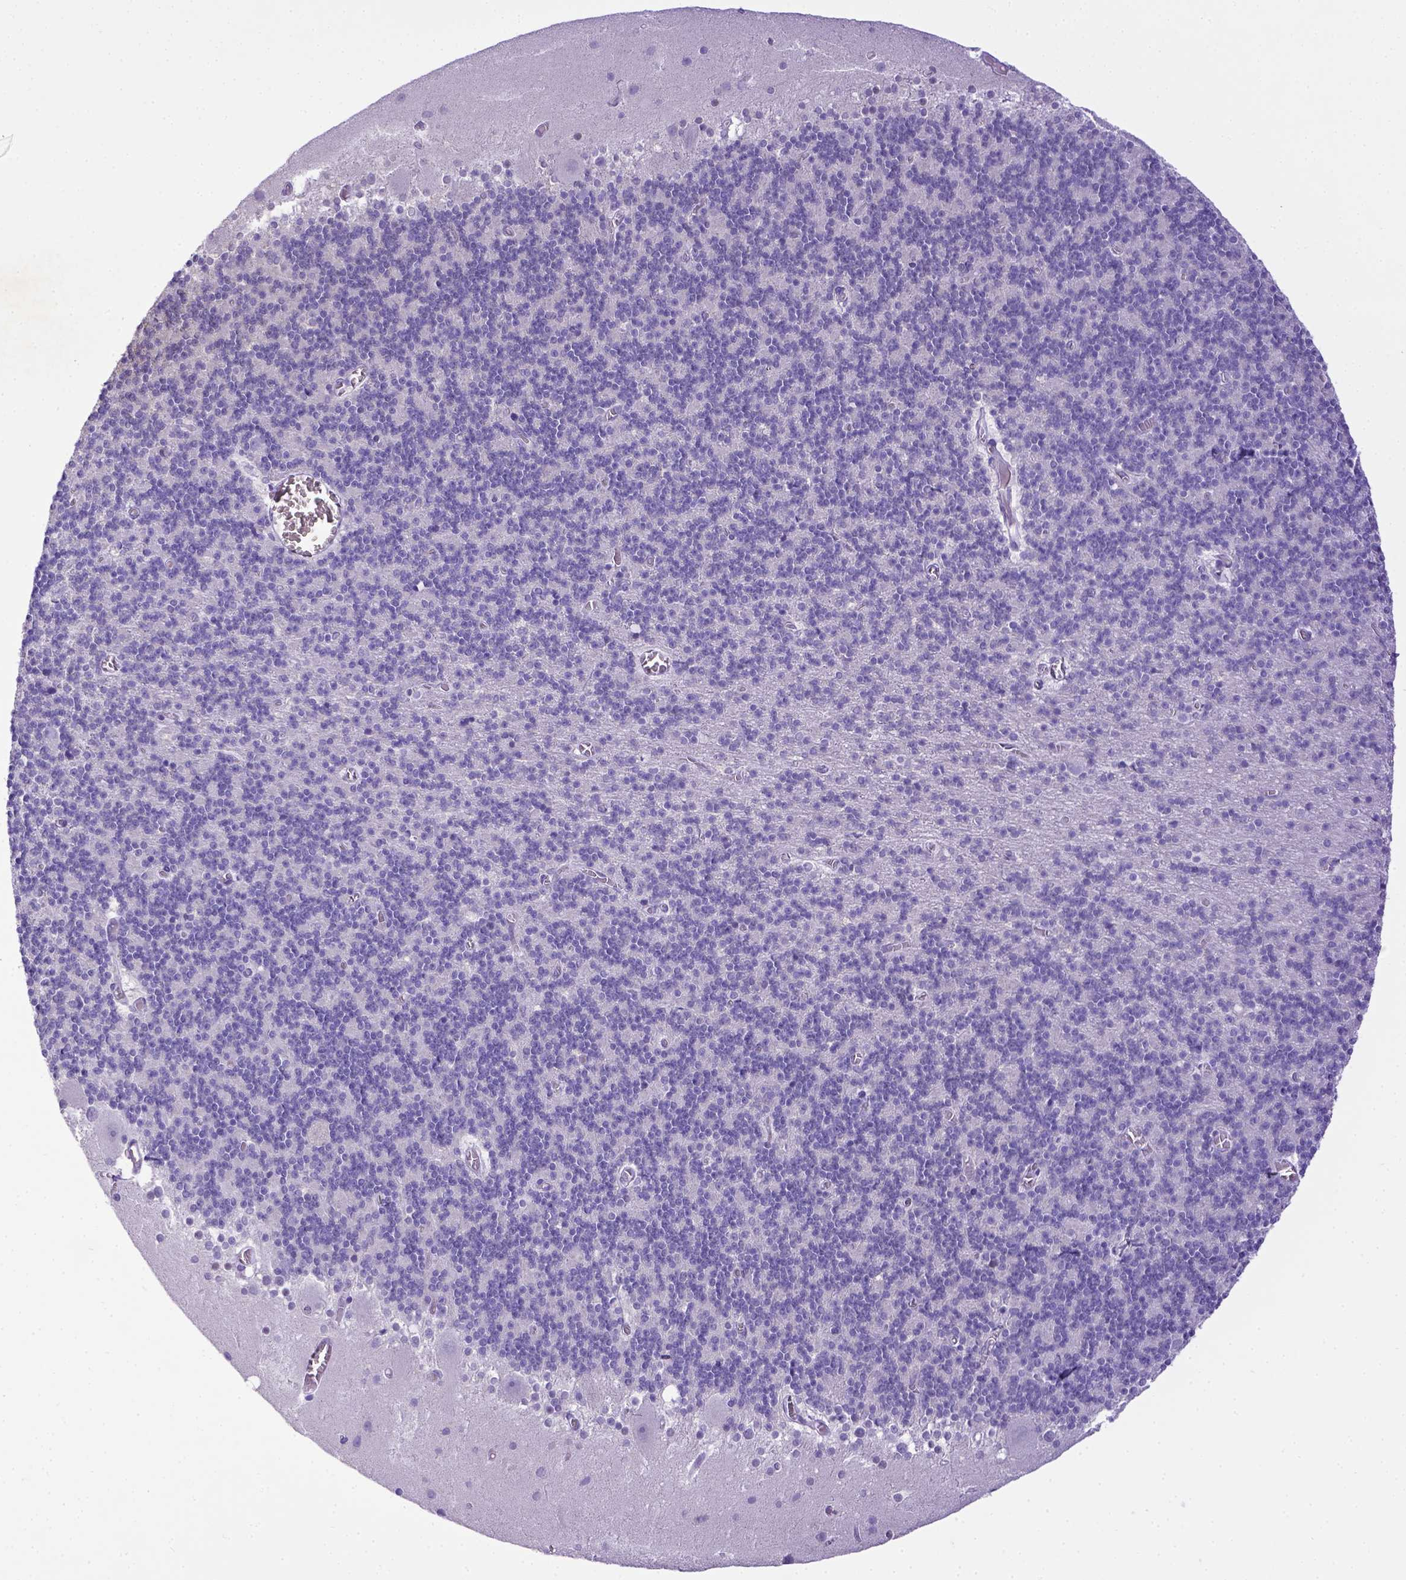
{"staining": {"intensity": "negative", "quantity": "none", "location": "none"}, "tissue": "cerebellum", "cell_type": "Cells in granular layer", "image_type": "normal", "snomed": [{"axis": "morphology", "description": "Normal tissue, NOS"}, {"axis": "topography", "description": "Cerebellum"}], "caption": "Micrograph shows no protein expression in cells in granular layer of unremarkable cerebellum.", "gene": "ESR1", "patient": {"sex": "male", "age": 70}}